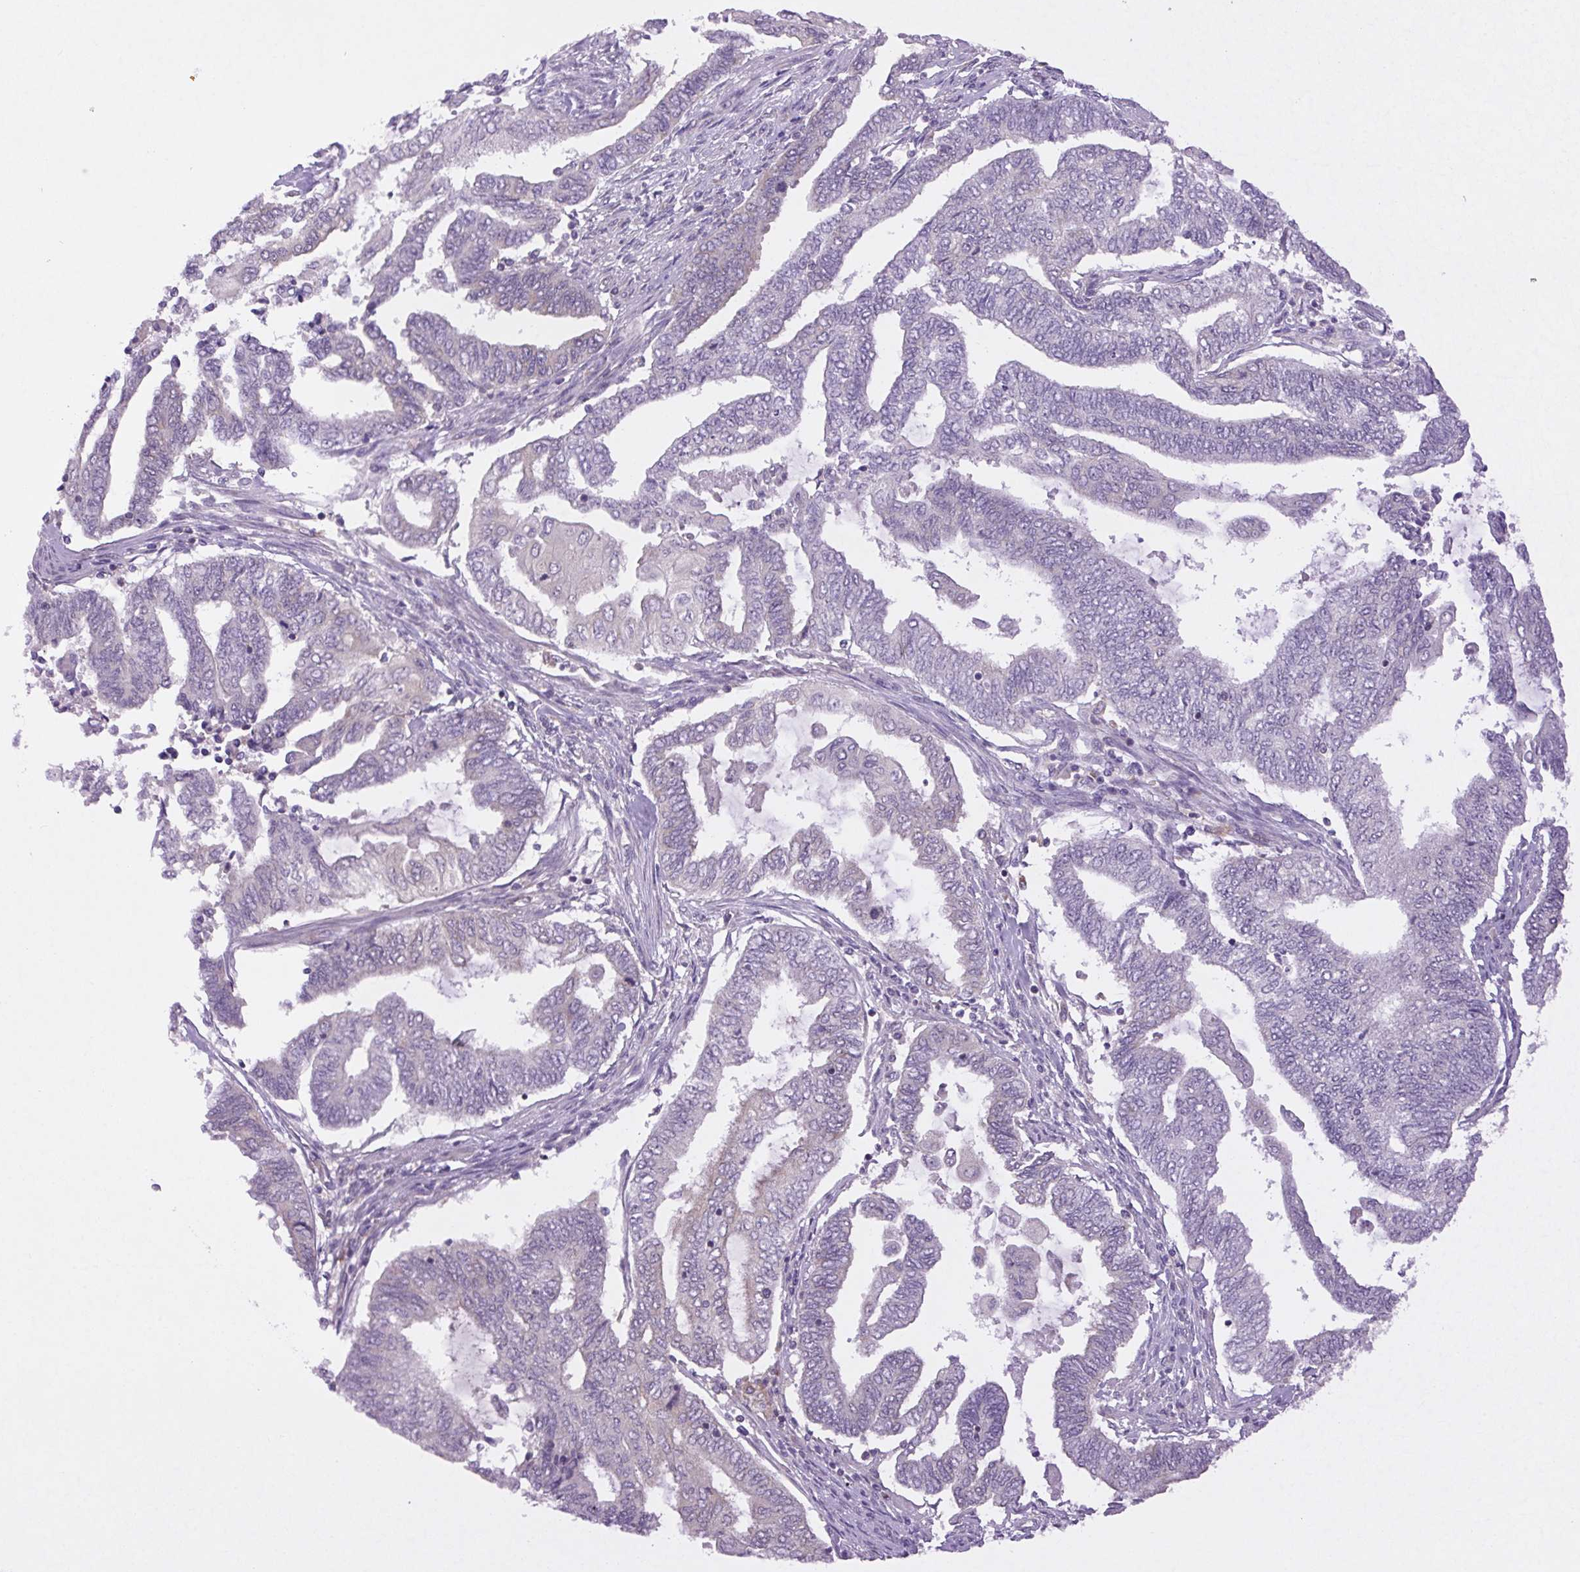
{"staining": {"intensity": "negative", "quantity": "none", "location": "none"}, "tissue": "endometrial cancer", "cell_type": "Tumor cells", "image_type": "cancer", "snomed": [{"axis": "morphology", "description": "Adenocarcinoma, NOS"}, {"axis": "topography", "description": "Uterus"}, {"axis": "topography", "description": "Endometrium"}], "caption": "The image demonstrates no staining of tumor cells in endometrial adenocarcinoma.", "gene": "MINK1", "patient": {"sex": "female", "age": 70}}